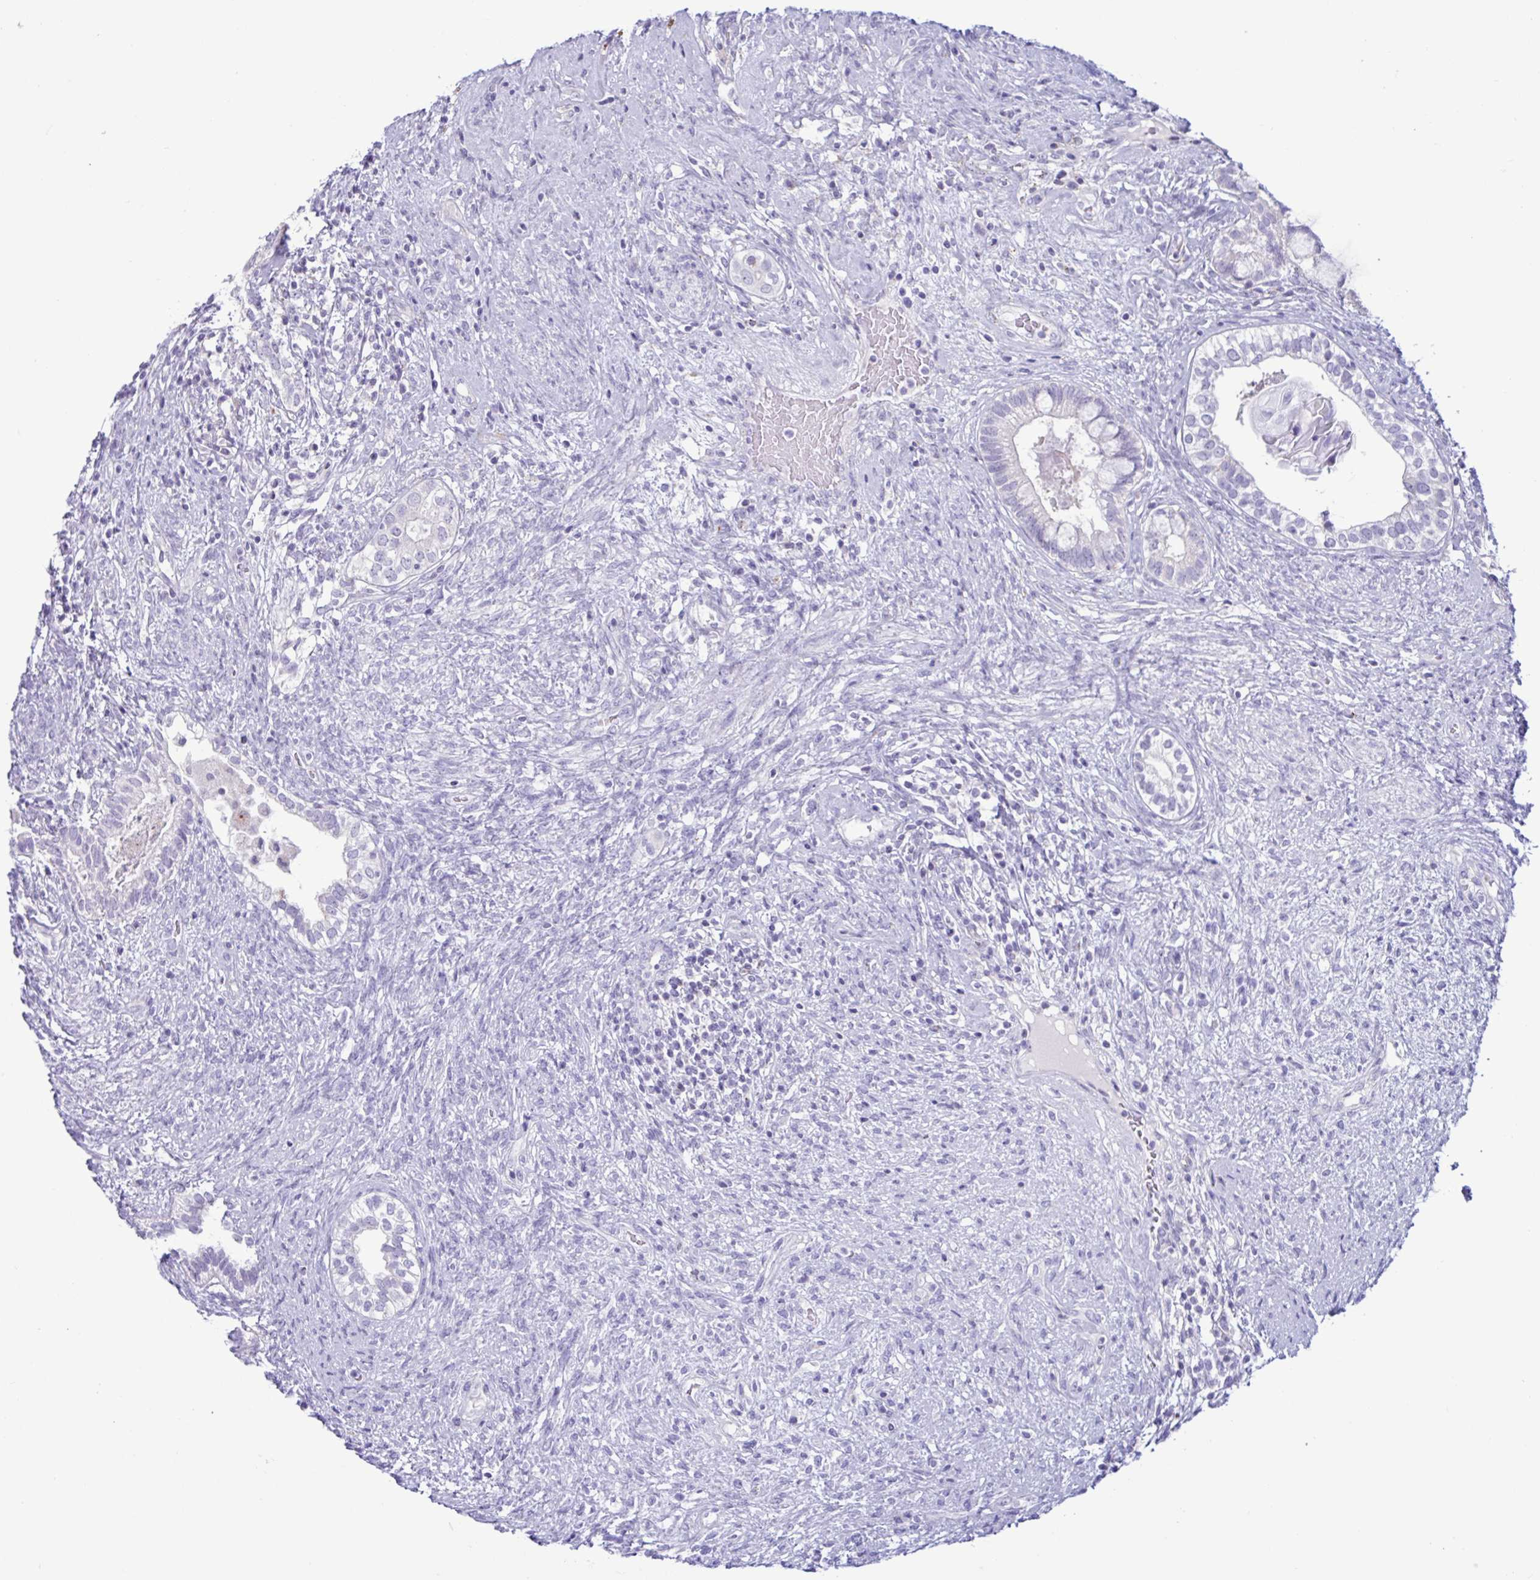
{"staining": {"intensity": "negative", "quantity": "none", "location": "none"}, "tissue": "testis cancer", "cell_type": "Tumor cells", "image_type": "cancer", "snomed": [{"axis": "morphology", "description": "Seminoma, NOS"}, {"axis": "morphology", "description": "Carcinoma, Embryonal, NOS"}, {"axis": "topography", "description": "Testis"}], "caption": "Micrograph shows no significant protein expression in tumor cells of testis seminoma. (DAB (3,3'-diaminobenzidine) immunohistochemistry with hematoxylin counter stain).", "gene": "XCL1", "patient": {"sex": "male", "age": 41}}